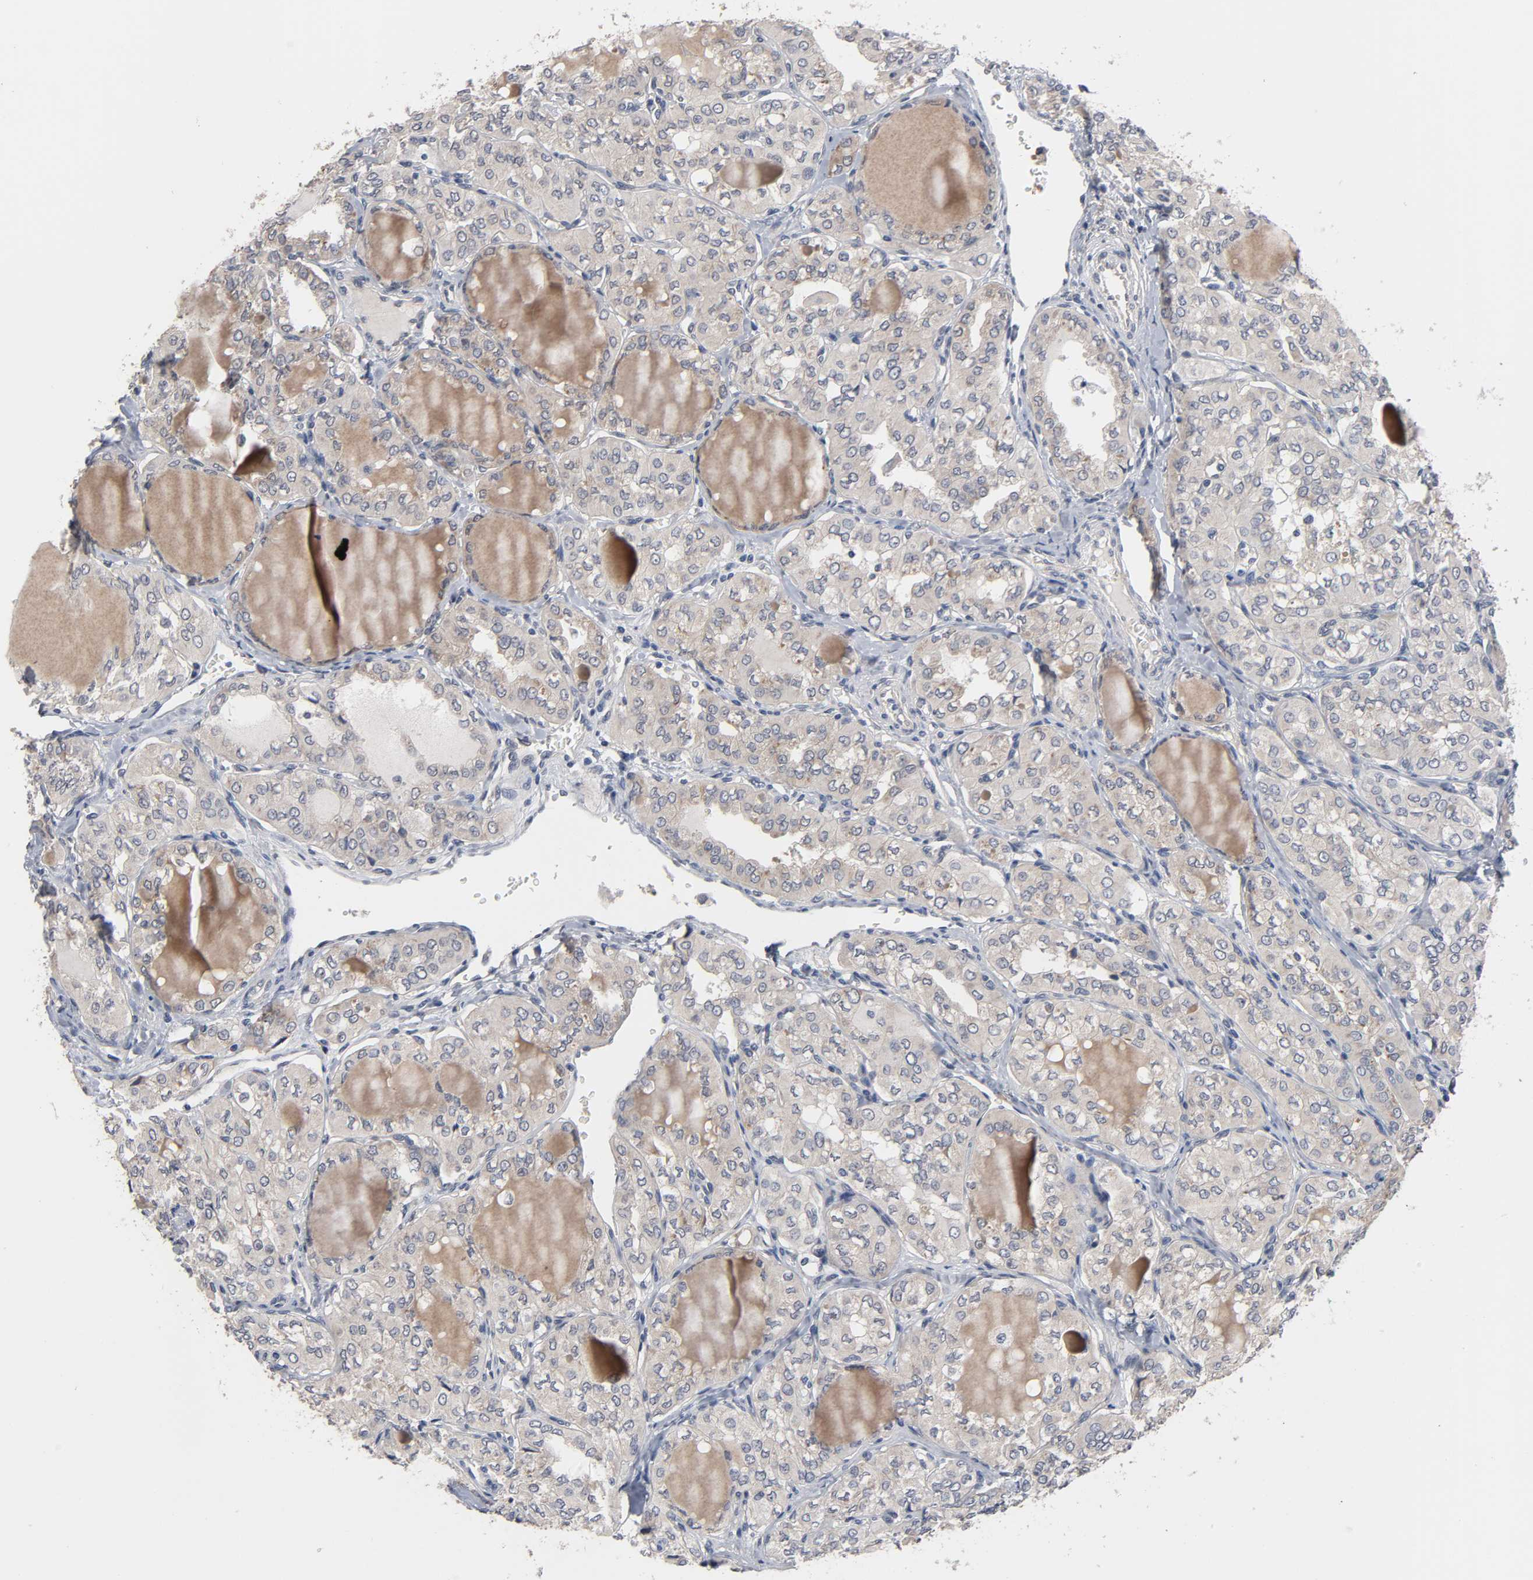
{"staining": {"intensity": "weak", "quantity": ">75%", "location": "cytoplasmic/membranous"}, "tissue": "thyroid cancer", "cell_type": "Tumor cells", "image_type": "cancer", "snomed": [{"axis": "morphology", "description": "Papillary adenocarcinoma, NOS"}, {"axis": "topography", "description": "Thyroid gland"}], "caption": "Human thyroid cancer stained with a brown dye displays weak cytoplasmic/membranous positive positivity in approximately >75% of tumor cells.", "gene": "HDLBP", "patient": {"sex": "male", "age": 20}}